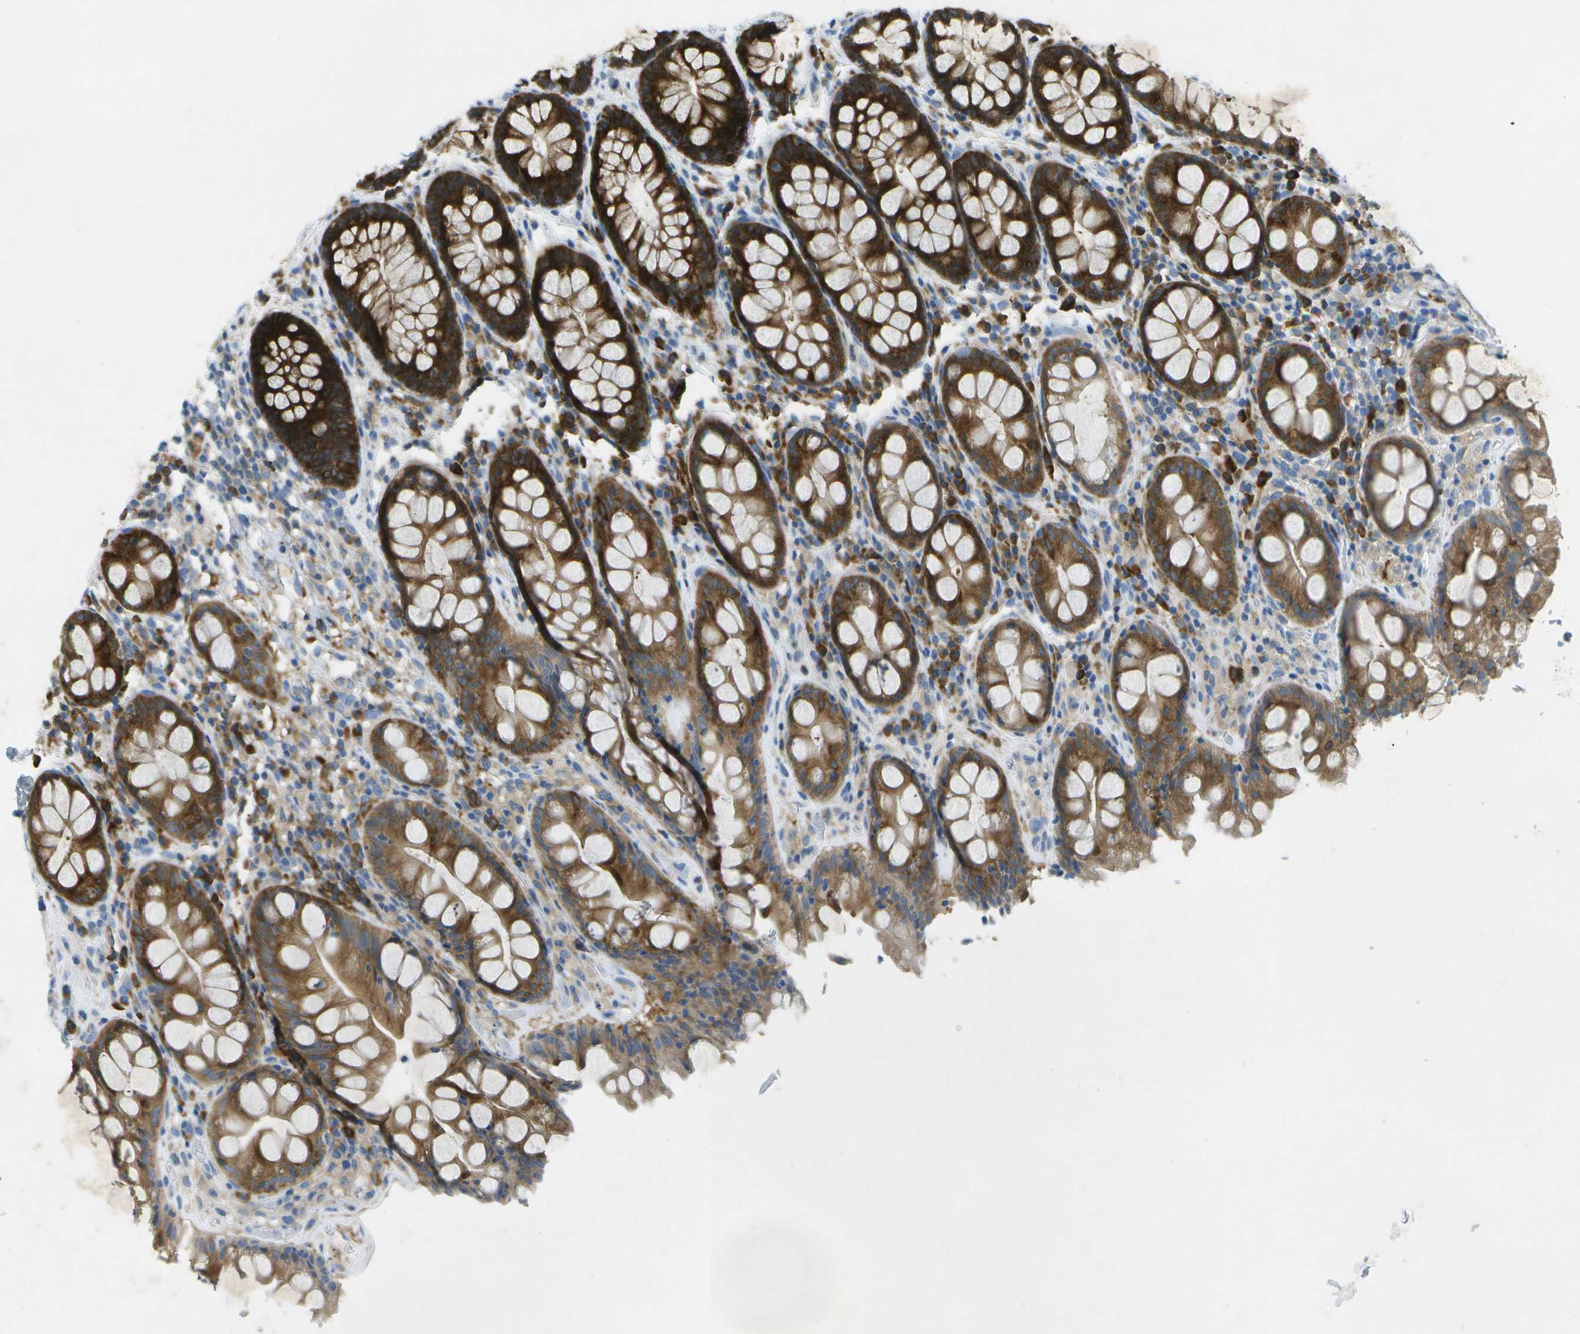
{"staining": {"intensity": "strong", "quantity": ">75%", "location": "cytoplasmic/membranous"}, "tissue": "rectum", "cell_type": "Glandular cells", "image_type": "normal", "snomed": [{"axis": "morphology", "description": "Normal tissue, NOS"}, {"axis": "topography", "description": "Rectum"}], "caption": "The photomicrograph shows immunohistochemical staining of benign rectum. There is strong cytoplasmic/membranous positivity is present in about >75% of glandular cells.", "gene": "WNK2", "patient": {"sex": "male", "age": 64}}